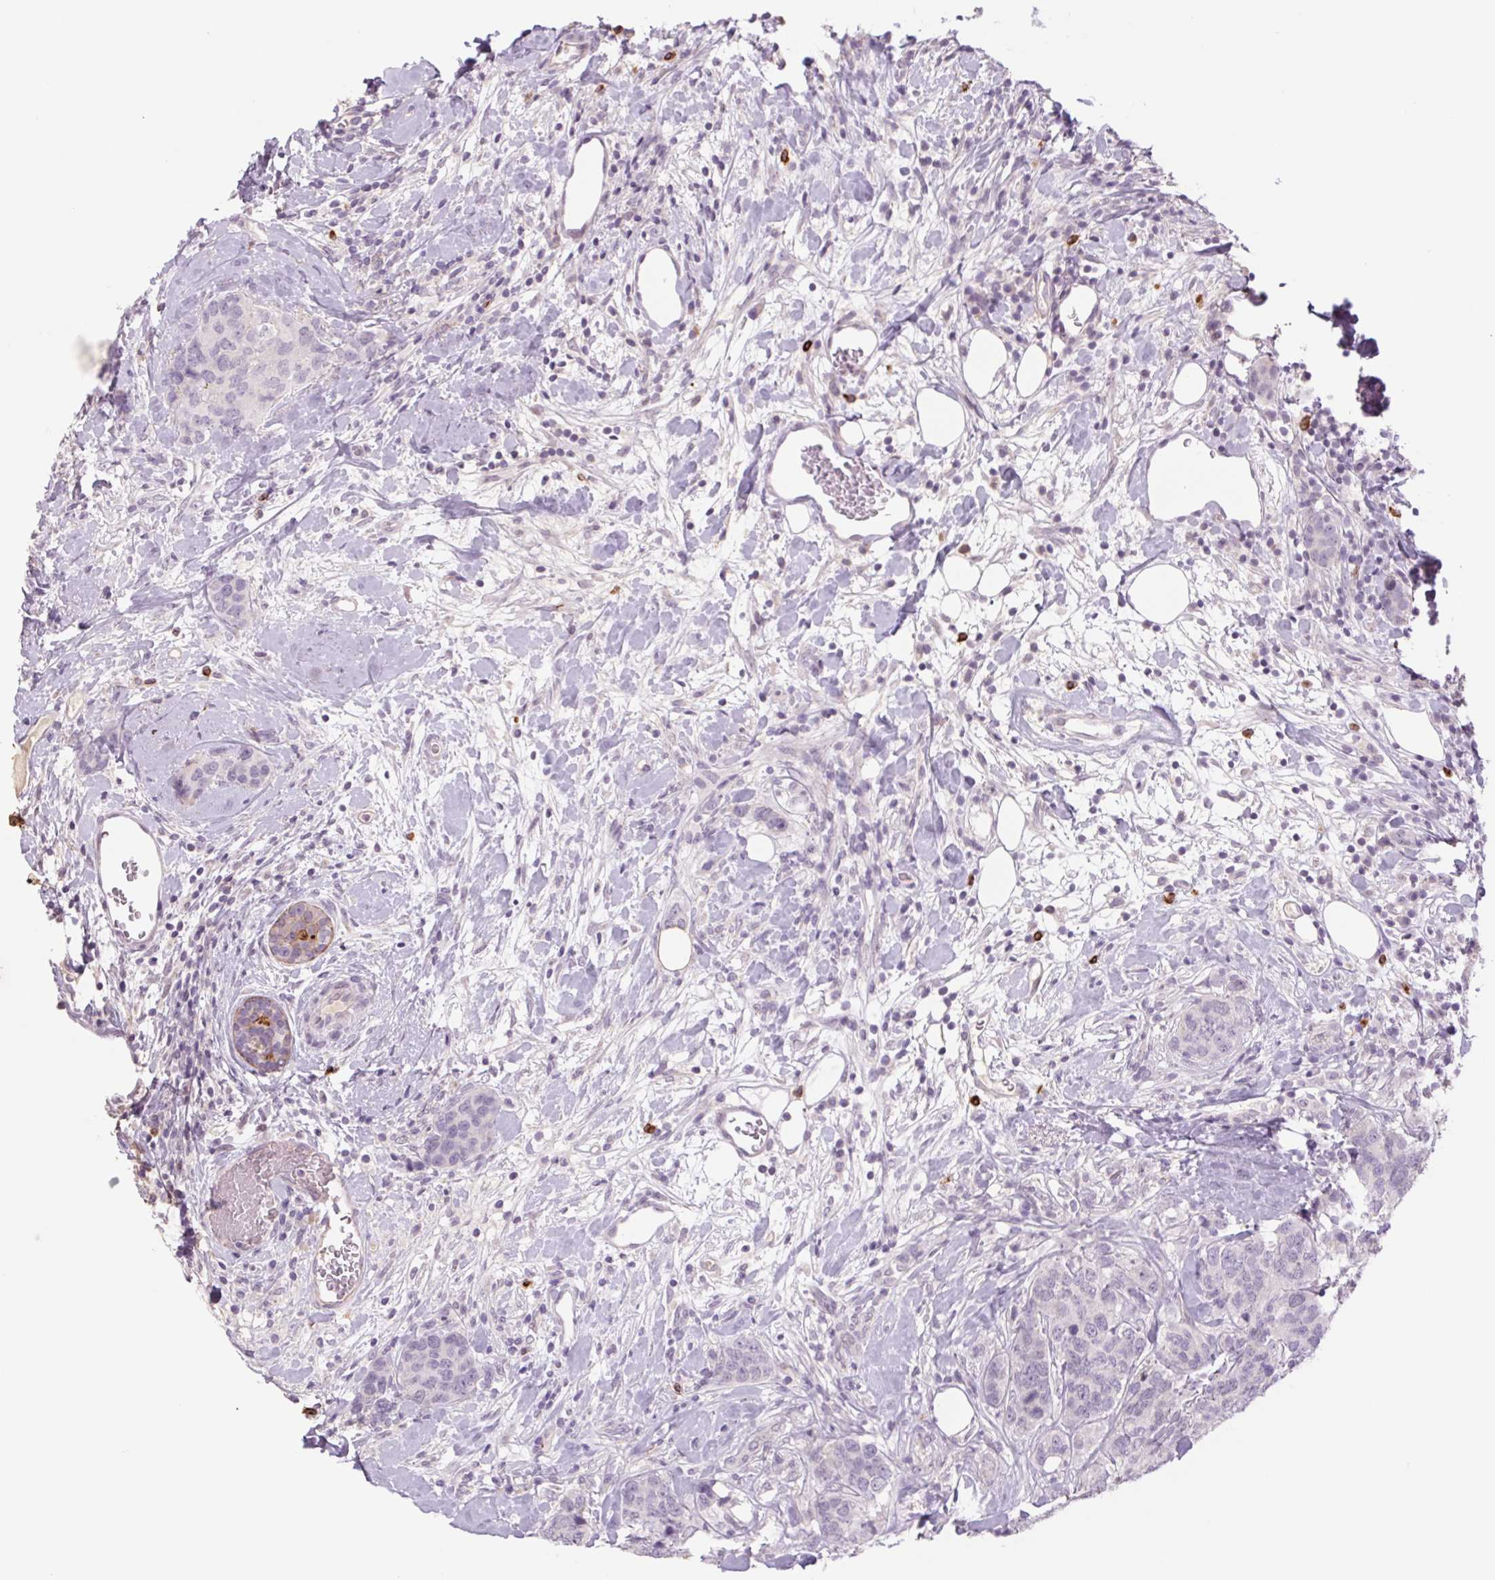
{"staining": {"intensity": "negative", "quantity": "none", "location": "none"}, "tissue": "breast cancer", "cell_type": "Tumor cells", "image_type": "cancer", "snomed": [{"axis": "morphology", "description": "Lobular carcinoma"}, {"axis": "topography", "description": "Breast"}], "caption": "The image demonstrates no staining of tumor cells in breast lobular carcinoma. (DAB (3,3'-diaminobenzidine) immunohistochemistry (IHC) with hematoxylin counter stain).", "gene": "KRT1", "patient": {"sex": "female", "age": 59}}